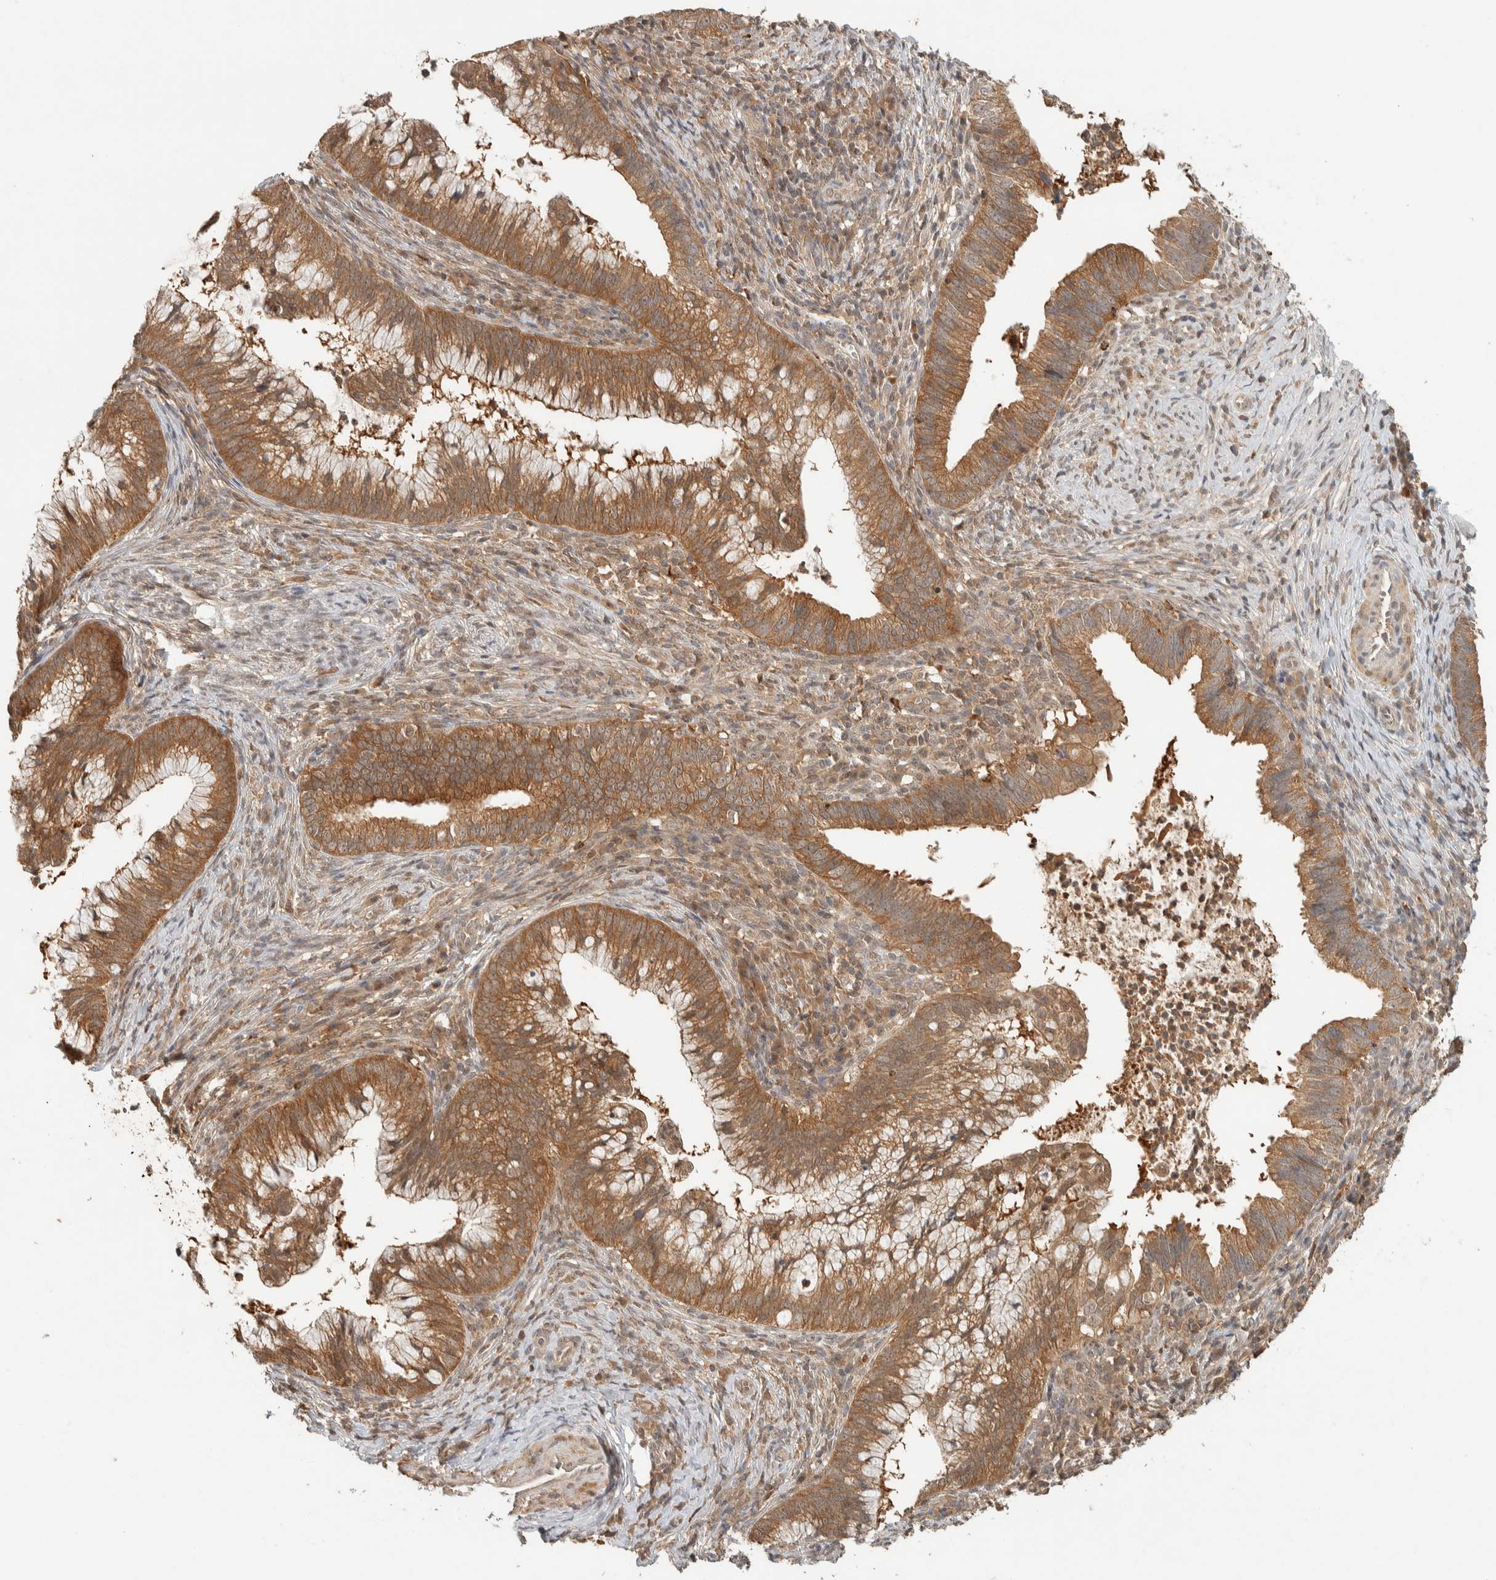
{"staining": {"intensity": "moderate", "quantity": ">75%", "location": "cytoplasmic/membranous,nuclear"}, "tissue": "cervical cancer", "cell_type": "Tumor cells", "image_type": "cancer", "snomed": [{"axis": "morphology", "description": "Adenocarcinoma, NOS"}, {"axis": "topography", "description": "Cervix"}], "caption": "Immunohistochemistry image of neoplastic tissue: human cervical cancer stained using IHC shows medium levels of moderate protein expression localized specifically in the cytoplasmic/membranous and nuclear of tumor cells, appearing as a cytoplasmic/membranous and nuclear brown color.", "gene": "ZNF567", "patient": {"sex": "female", "age": 36}}